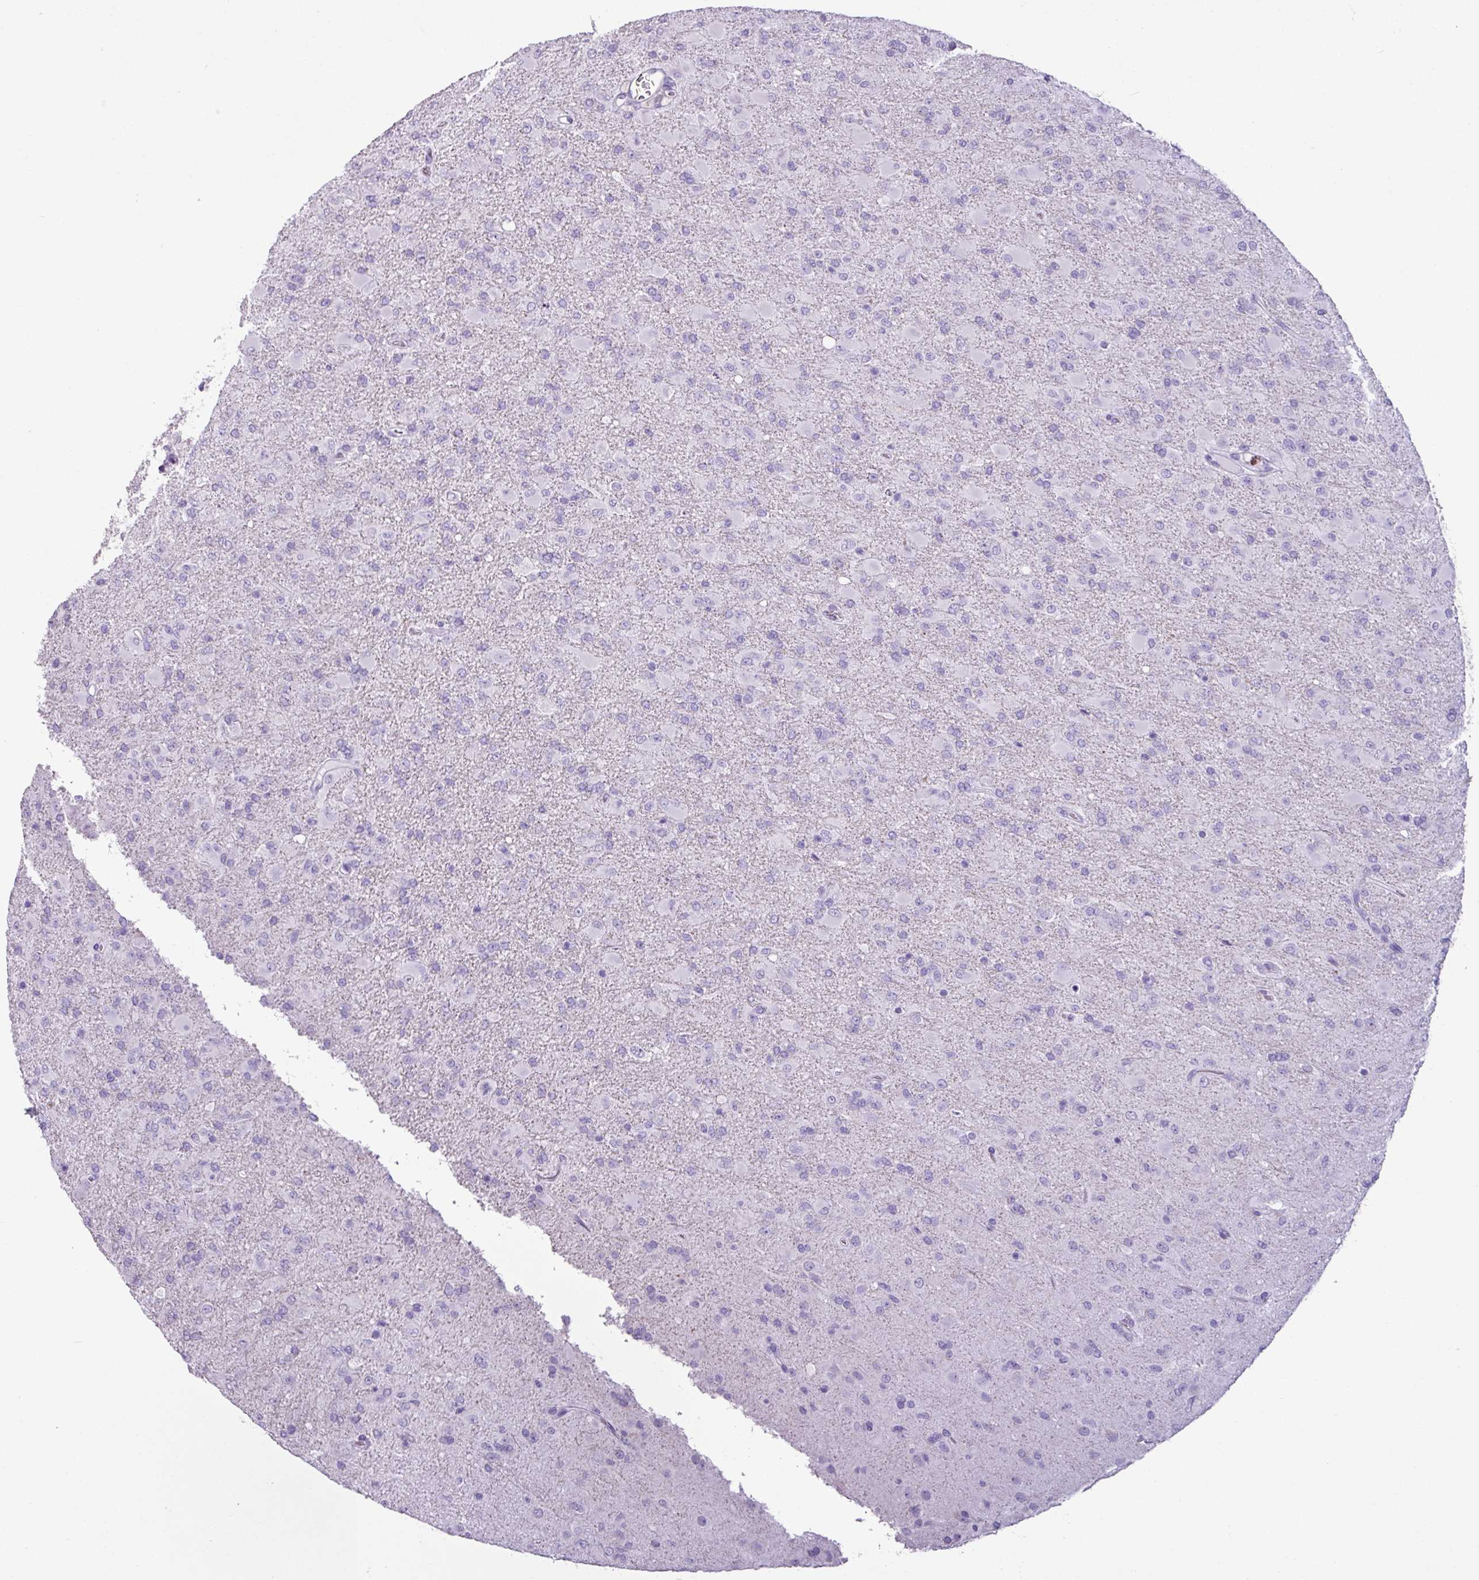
{"staining": {"intensity": "negative", "quantity": "none", "location": "none"}, "tissue": "glioma", "cell_type": "Tumor cells", "image_type": "cancer", "snomed": [{"axis": "morphology", "description": "Glioma, malignant, Low grade"}, {"axis": "topography", "description": "Brain"}], "caption": "This histopathology image is of malignant glioma (low-grade) stained with IHC to label a protein in brown with the nuclei are counter-stained blue. There is no staining in tumor cells.", "gene": "SCT", "patient": {"sex": "male", "age": 65}}